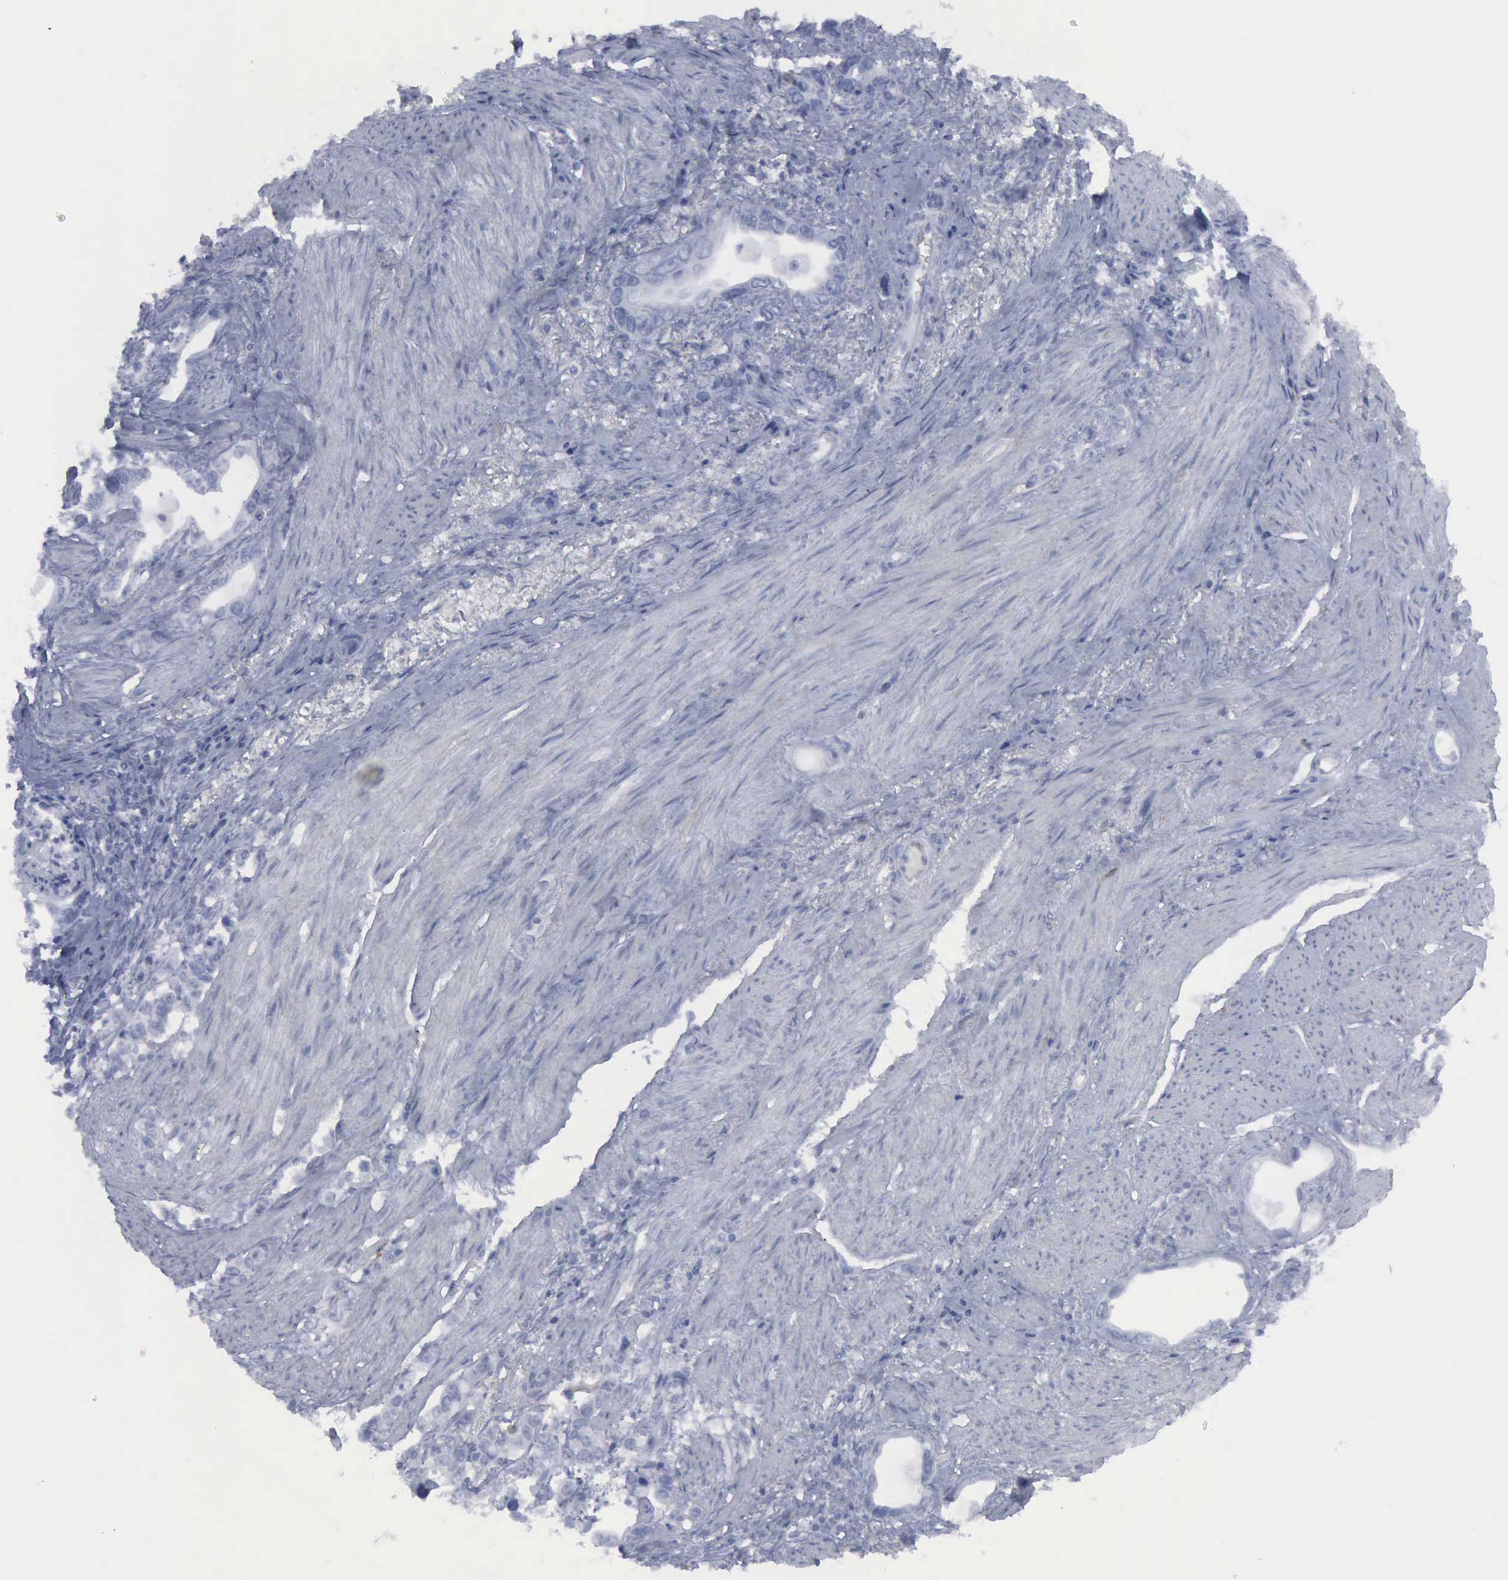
{"staining": {"intensity": "negative", "quantity": "none", "location": "none"}, "tissue": "stomach cancer", "cell_type": "Tumor cells", "image_type": "cancer", "snomed": [{"axis": "morphology", "description": "Adenocarcinoma, NOS"}, {"axis": "topography", "description": "Stomach"}], "caption": "IHC micrograph of human stomach cancer (adenocarcinoma) stained for a protein (brown), which exhibits no staining in tumor cells. (Immunohistochemistry (ihc), brightfield microscopy, high magnification).", "gene": "VCAM1", "patient": {"sex": "male", "age": 78}}